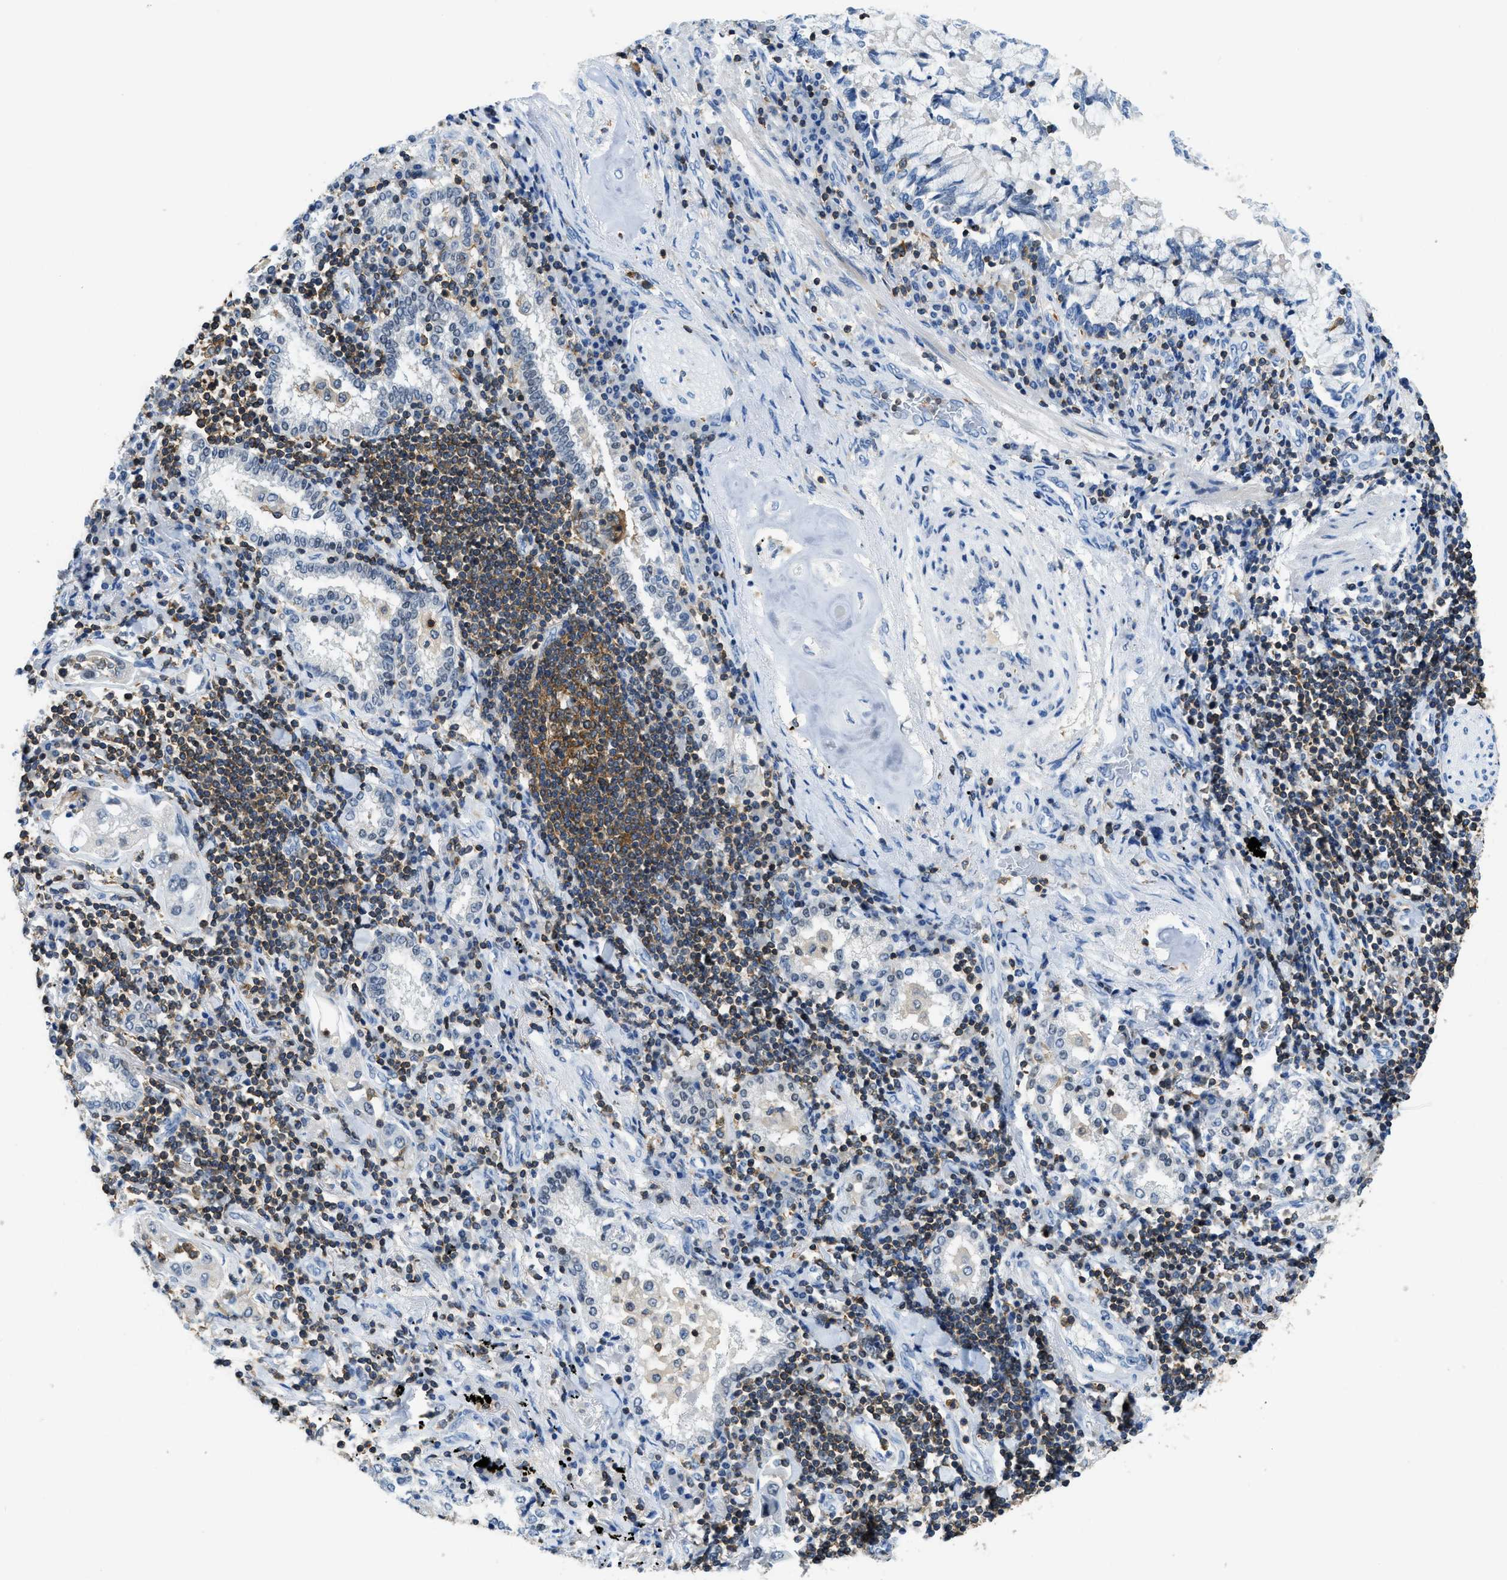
{"staining": {"intensity": "negative", "quantity": "none", "location": "none"}, "tissue": "lung cancer", "cell_type": "Tumor cells", "image_type": "cancer", "snomed": [{"axis": "morphology", "description": "Adenocarcinoma, NOS"}, {"axis": "topography", "description": "Lung"}], "caption": "Immunohistochemical staining of human lung cancer (adenocarcinoma) exhibits no significant positivity in tumor cells.", "gene": "FAM151A", "patient": {"sex": "female", "age": 65}}